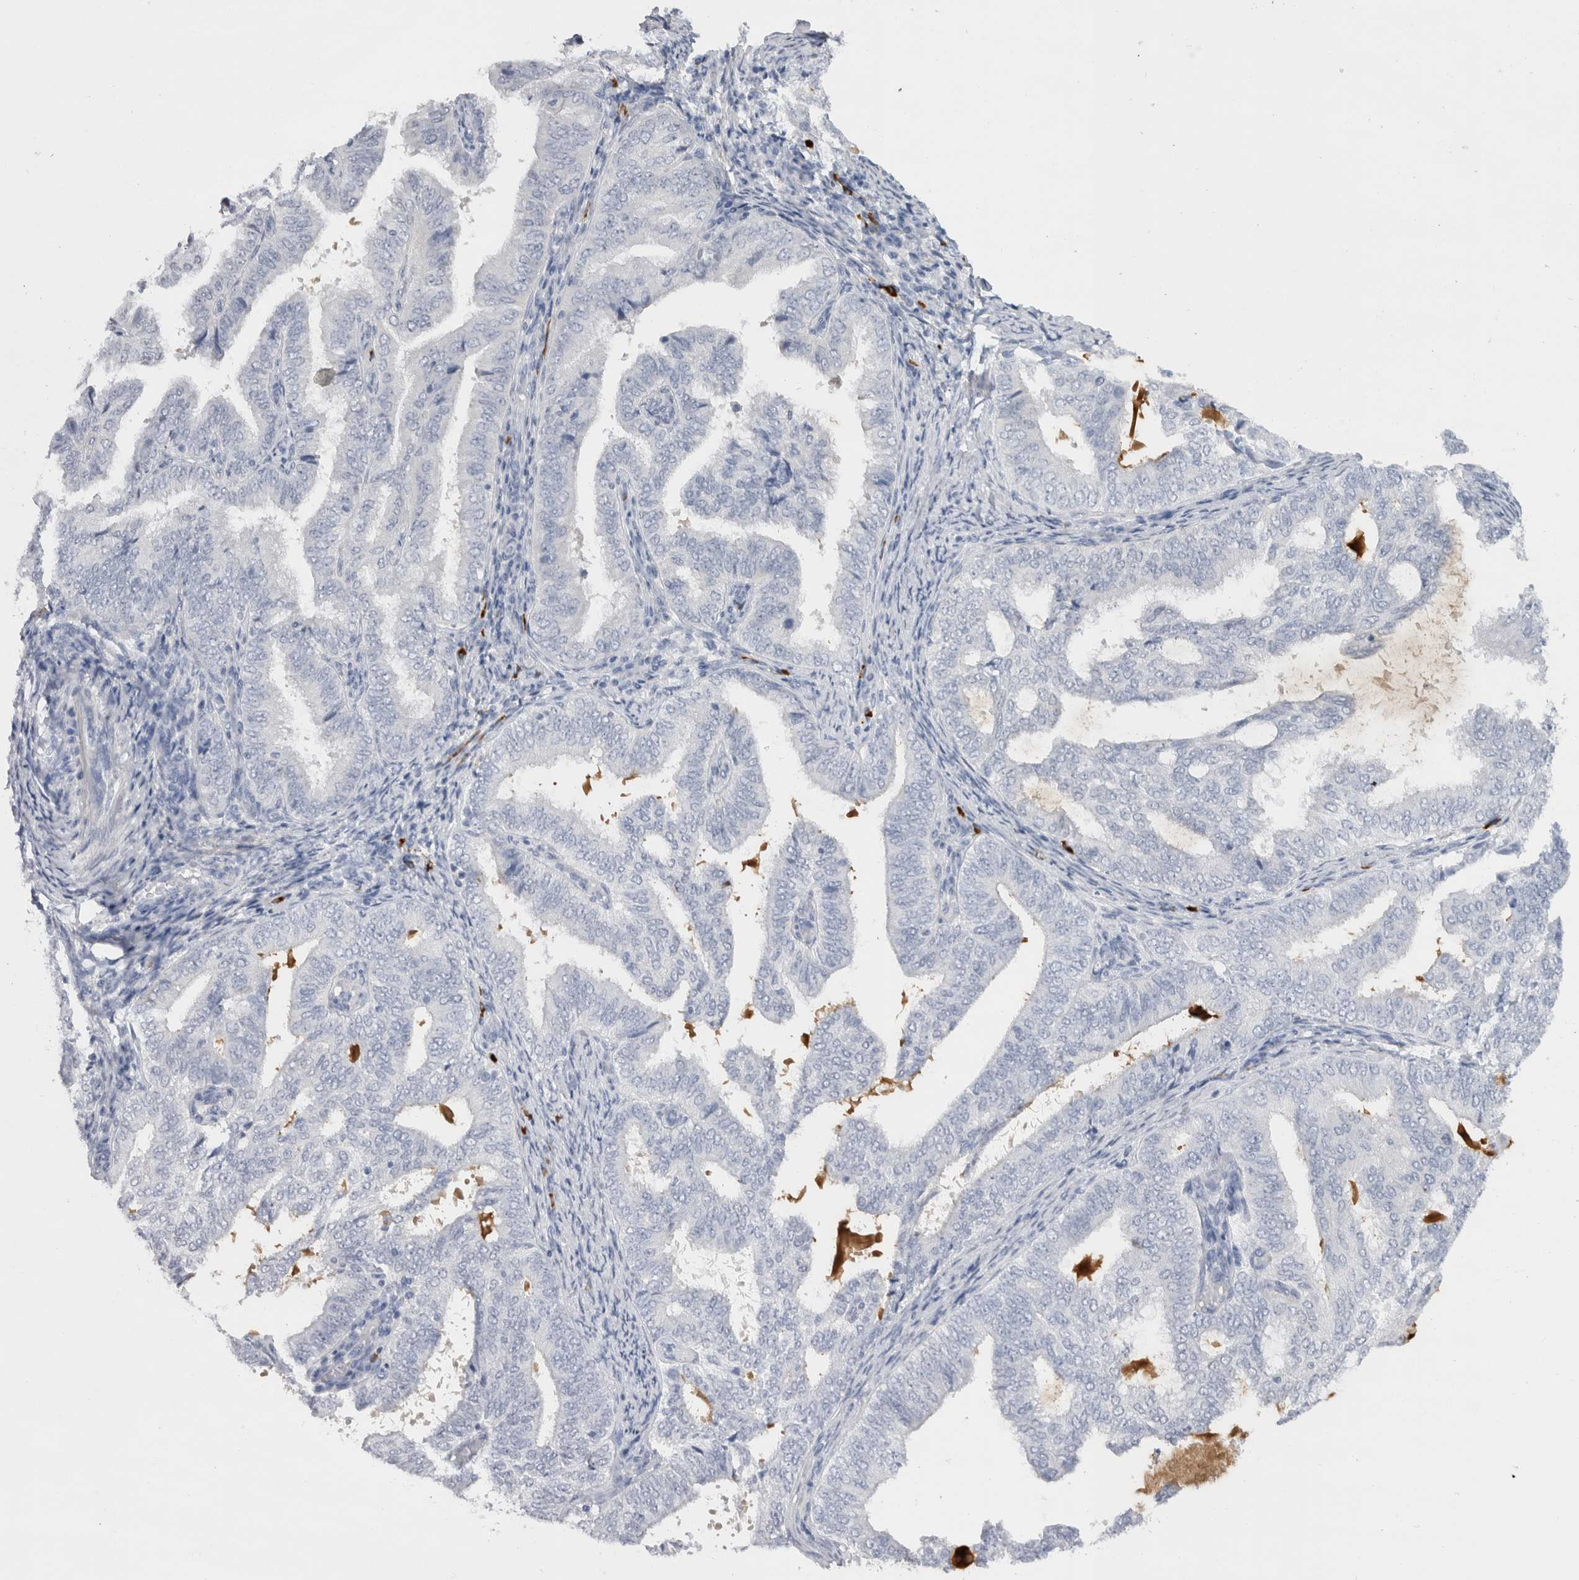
{"staining": {"intensity": "negative", "quantity": "none", "location": "none"}, "tissue": "endometrial cancer", "cell_type": "Tumor cells", "image_type": "cancer", "snomed": [{"axis": "morphology", "description": "Adenocarcinoma, NOS"}, {"axis": "topography", "description": "Endometrium"}], "caption": "Tumor cells are negative for protein expression in human endometrial cancer.", "gene": "CDH17", "patient": {"sex": "female", "age": 58}}